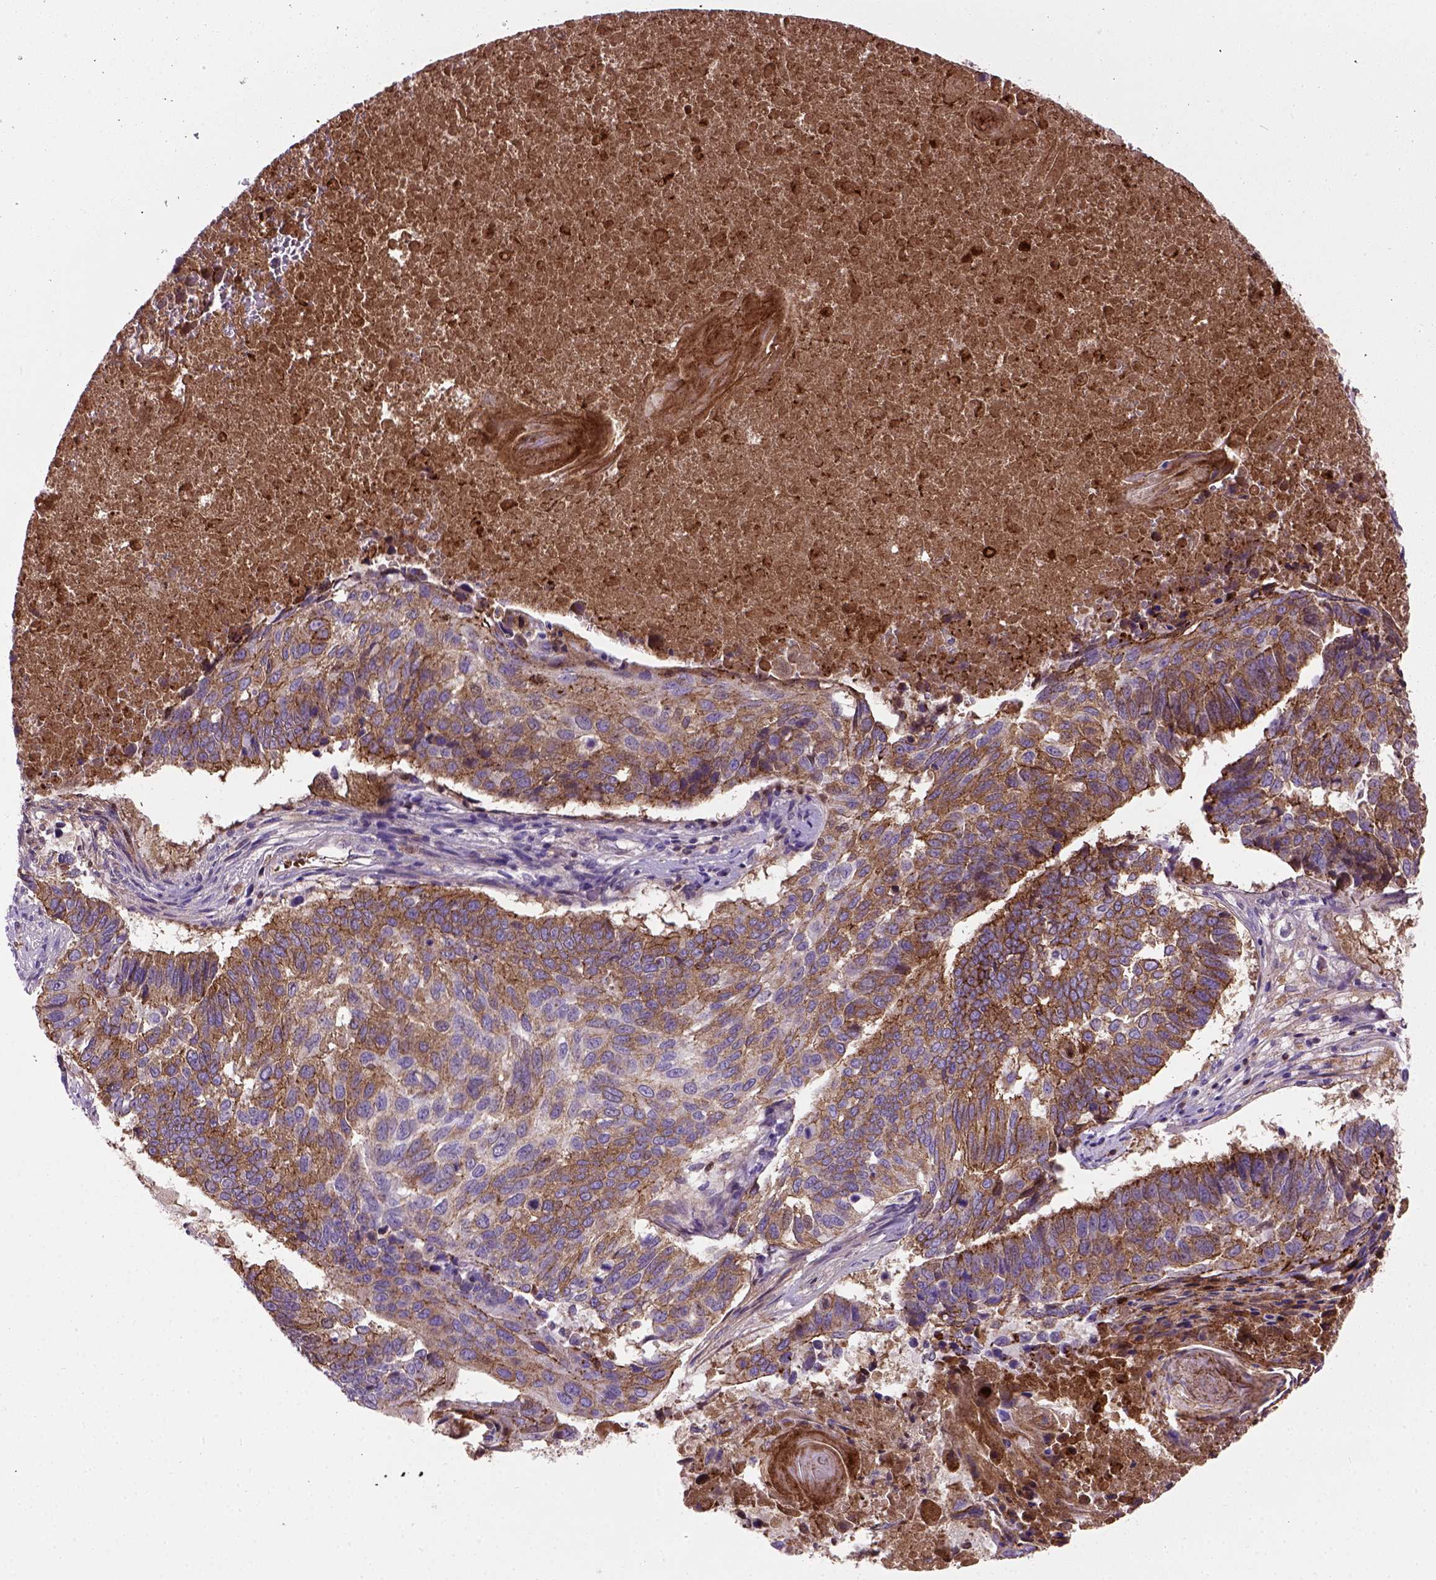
{"staining": {"intensity": "moderate", "quantity": ">75%", "location": "cytoplasmic/membranous"}, "tissue": "lung cancer", "cell_type": "Tumor cells", "image_type": "cancer", "snomed": [{"axis": "morphology", "description": "Squamous cell carcinoma, NOS"}, {"axis": "topography", "description": "Lung"}], "caption": "IHC (DAB) staining of lung squamous cell carcinoma shows moderate cytoplasmic/membranous protein staining in approximately >75% of tumor cells. Using DAB (3,3'-diaminobenzidine) (brown) and hematoxylin (blue) stains, captured at high magnification using brightfield microscopy.", "gene": "CDH1", "patient": {"sex": "male", "age": 73}}